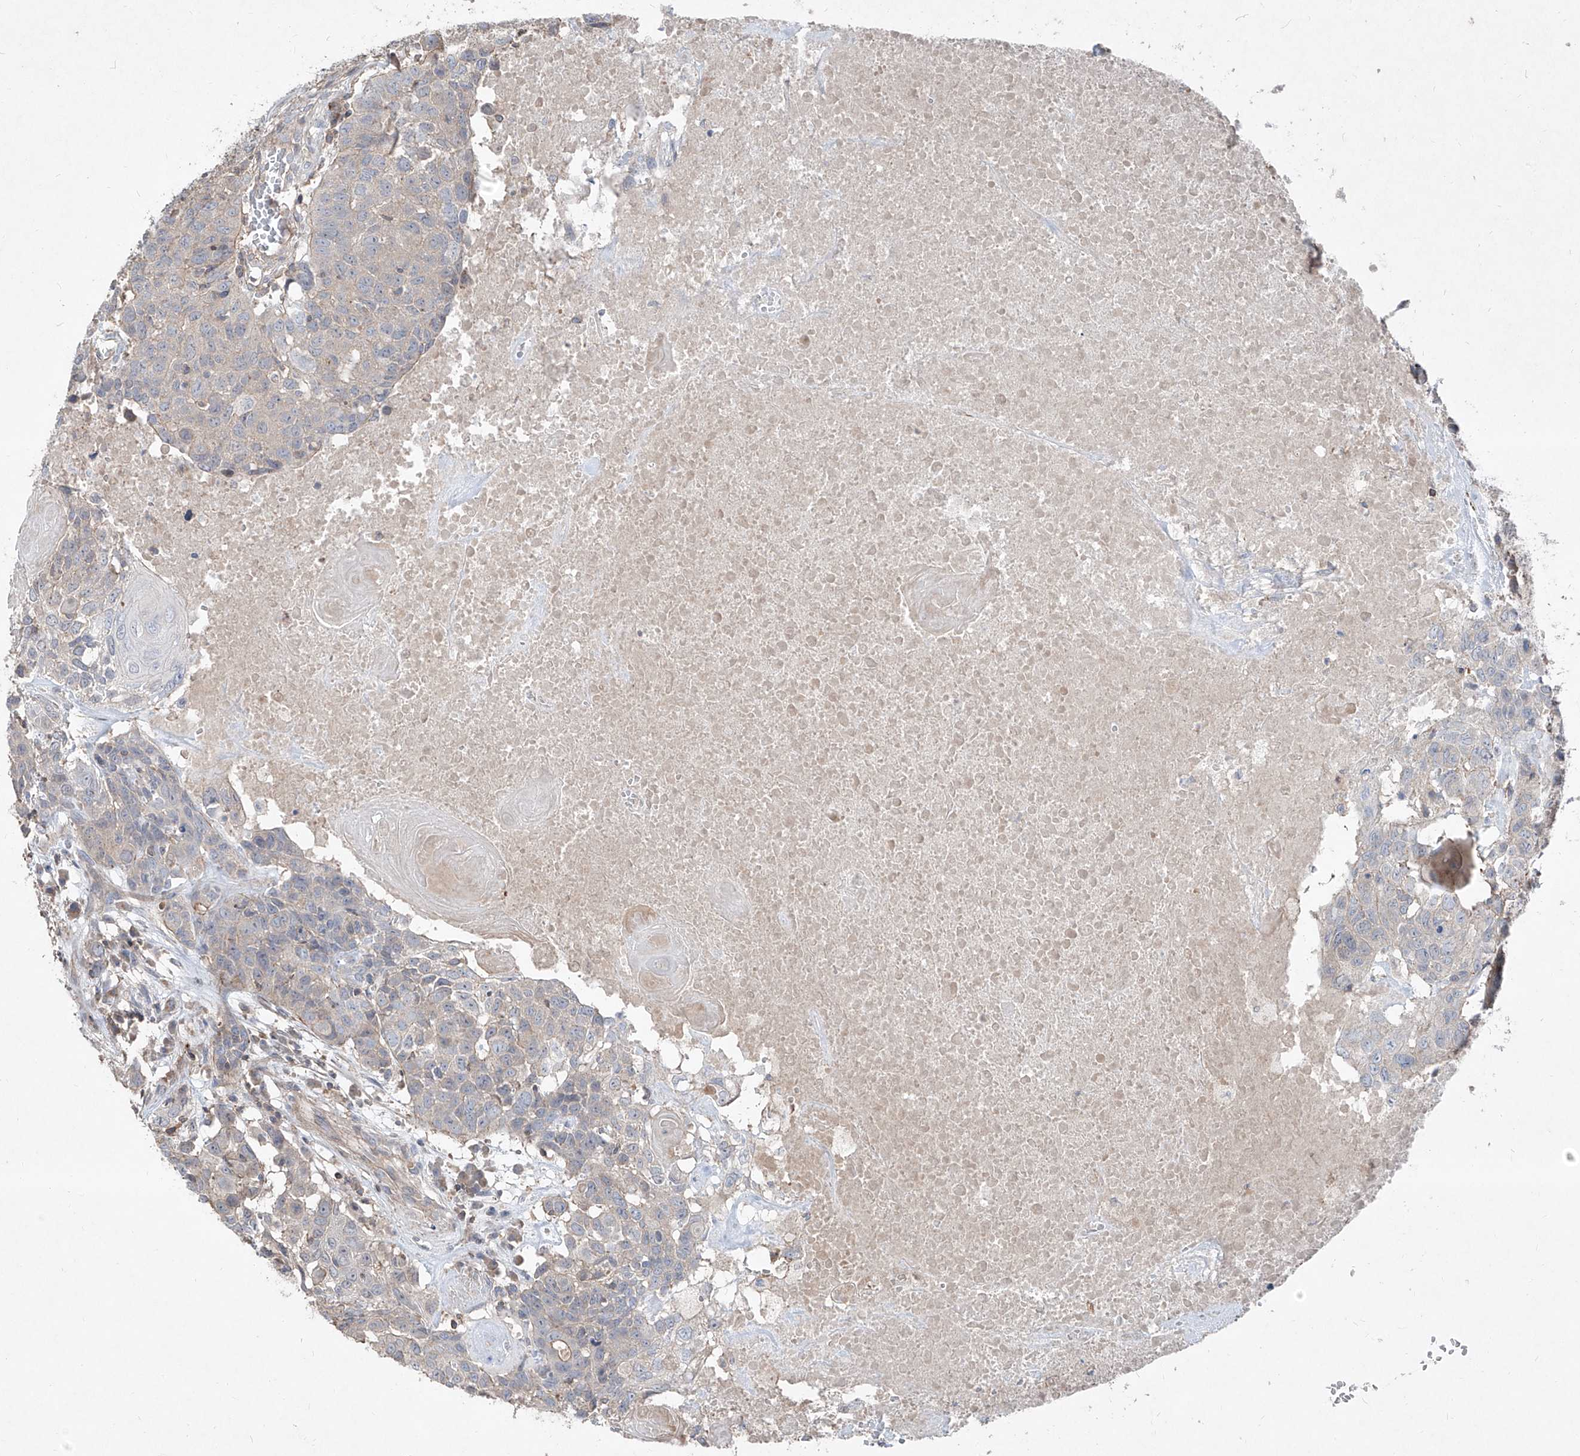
{"staining": {"intensity": "negative", "quantity": "none", "location": "none"}, "tissue": "head and neck cancer", "cell_type": "Tumor cells", "image_type": "cancer", "snomed": [{"axis": "morphology", "description": "Squamous cell carcinoma, NOS"}, {"axis": "topography", "description": "Head-Neck"}], "caption": "IHC histopathology image of squamous cell carcinoma (head and neck) stained for a protein (brown), which demonstrates no positivity in tumor cells.", "gene": "UFD1", "patient": {"sex": "male", "age": 66}}